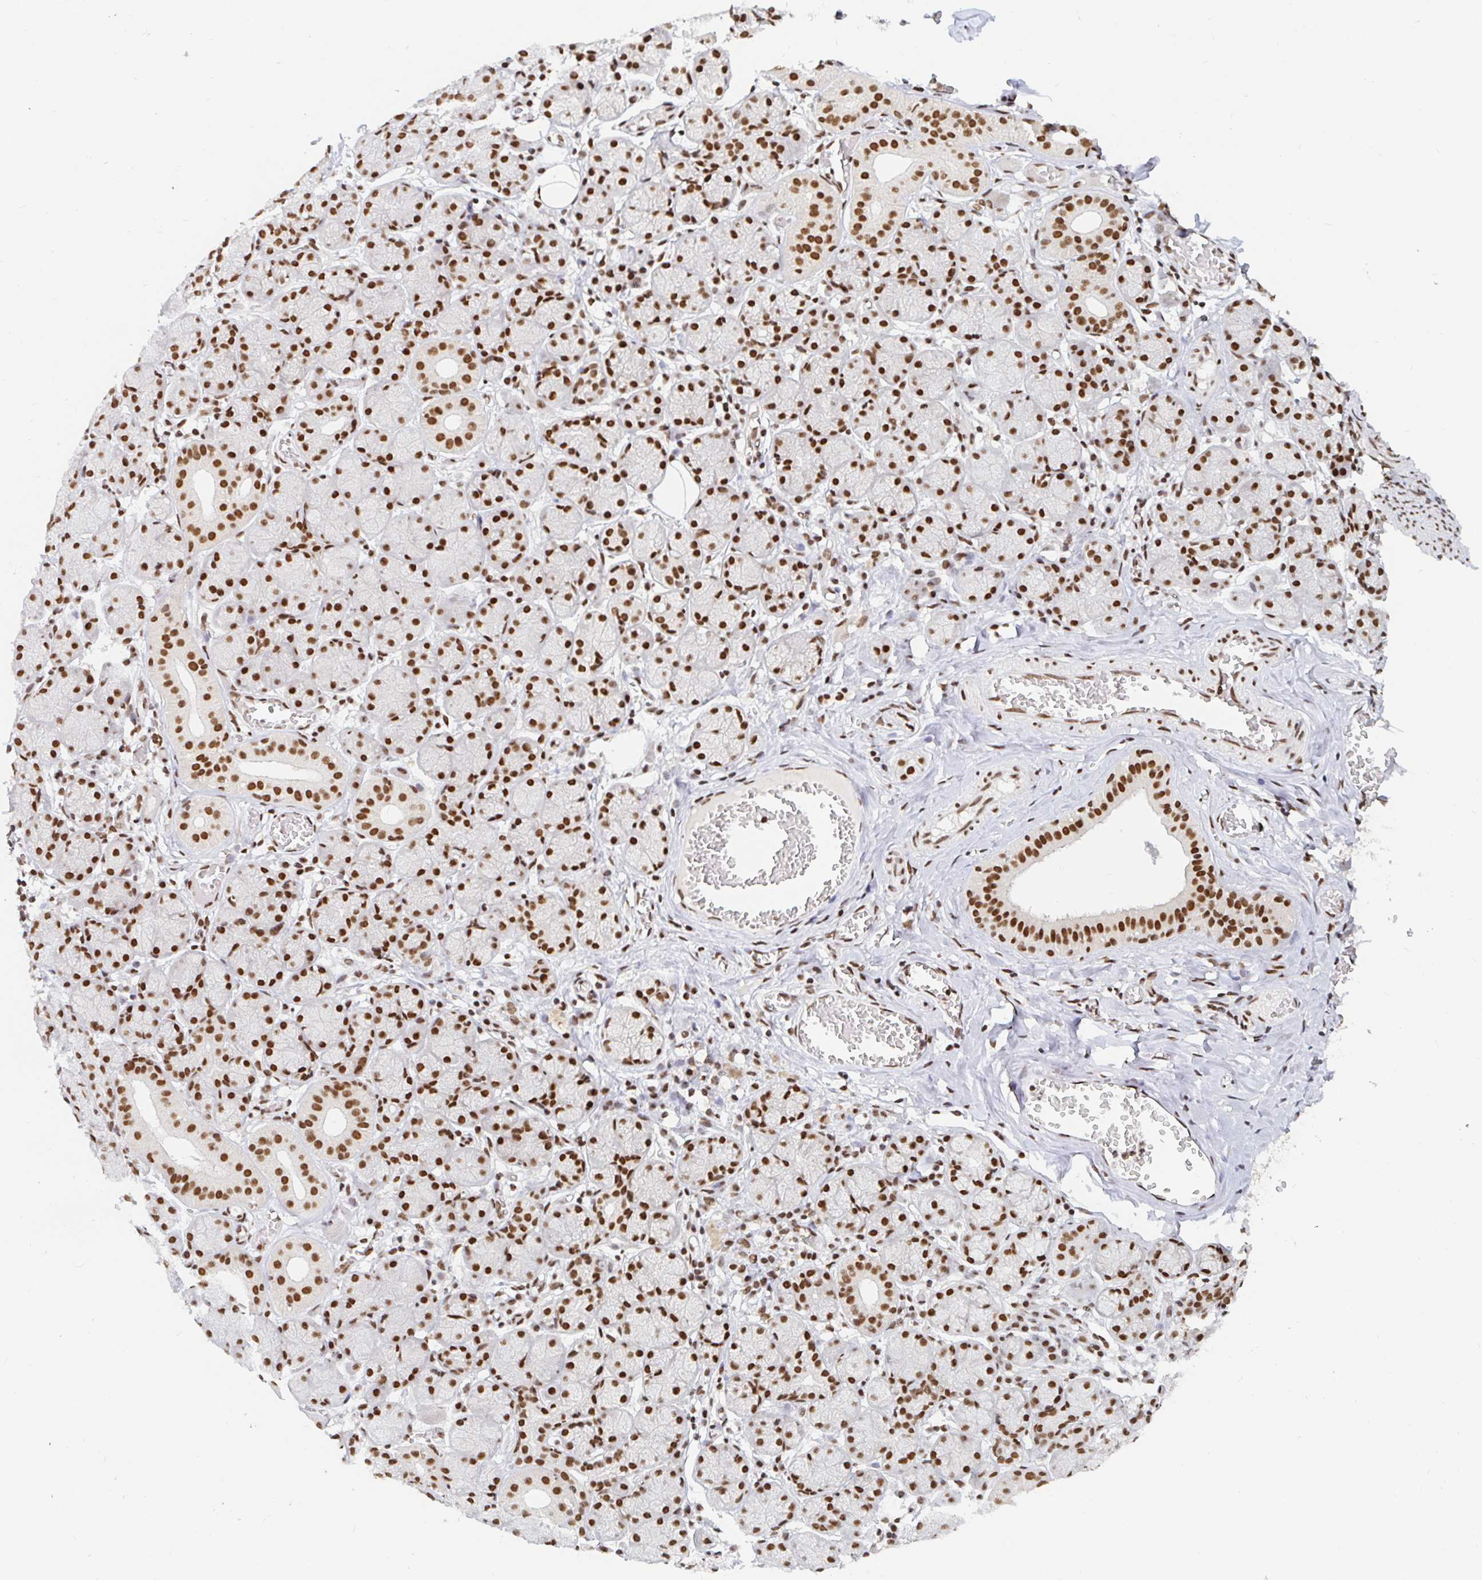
{"staining": {"intensity": "strong", "quantity": ">75%", "location": "nuclear"}, "tissue": "salivary gland", "cell_type": "Glandular cells", "image_type": "normal", "snomed": [{"axis": "morphology", "description": "Normal tissue, NOS"}, {"axis": "topography", "description": "Salivary gland"}], "caption": "A brown stain labels strong nuclear expression of a protein in glandular cells of normal salivary gland. (DAB (3,3'-diaminobenzidine) = brown stain, brightfield microscopy at high magnification).", "gene": "RBMXL1", "patient": {"sex": "female", "age": 24}}